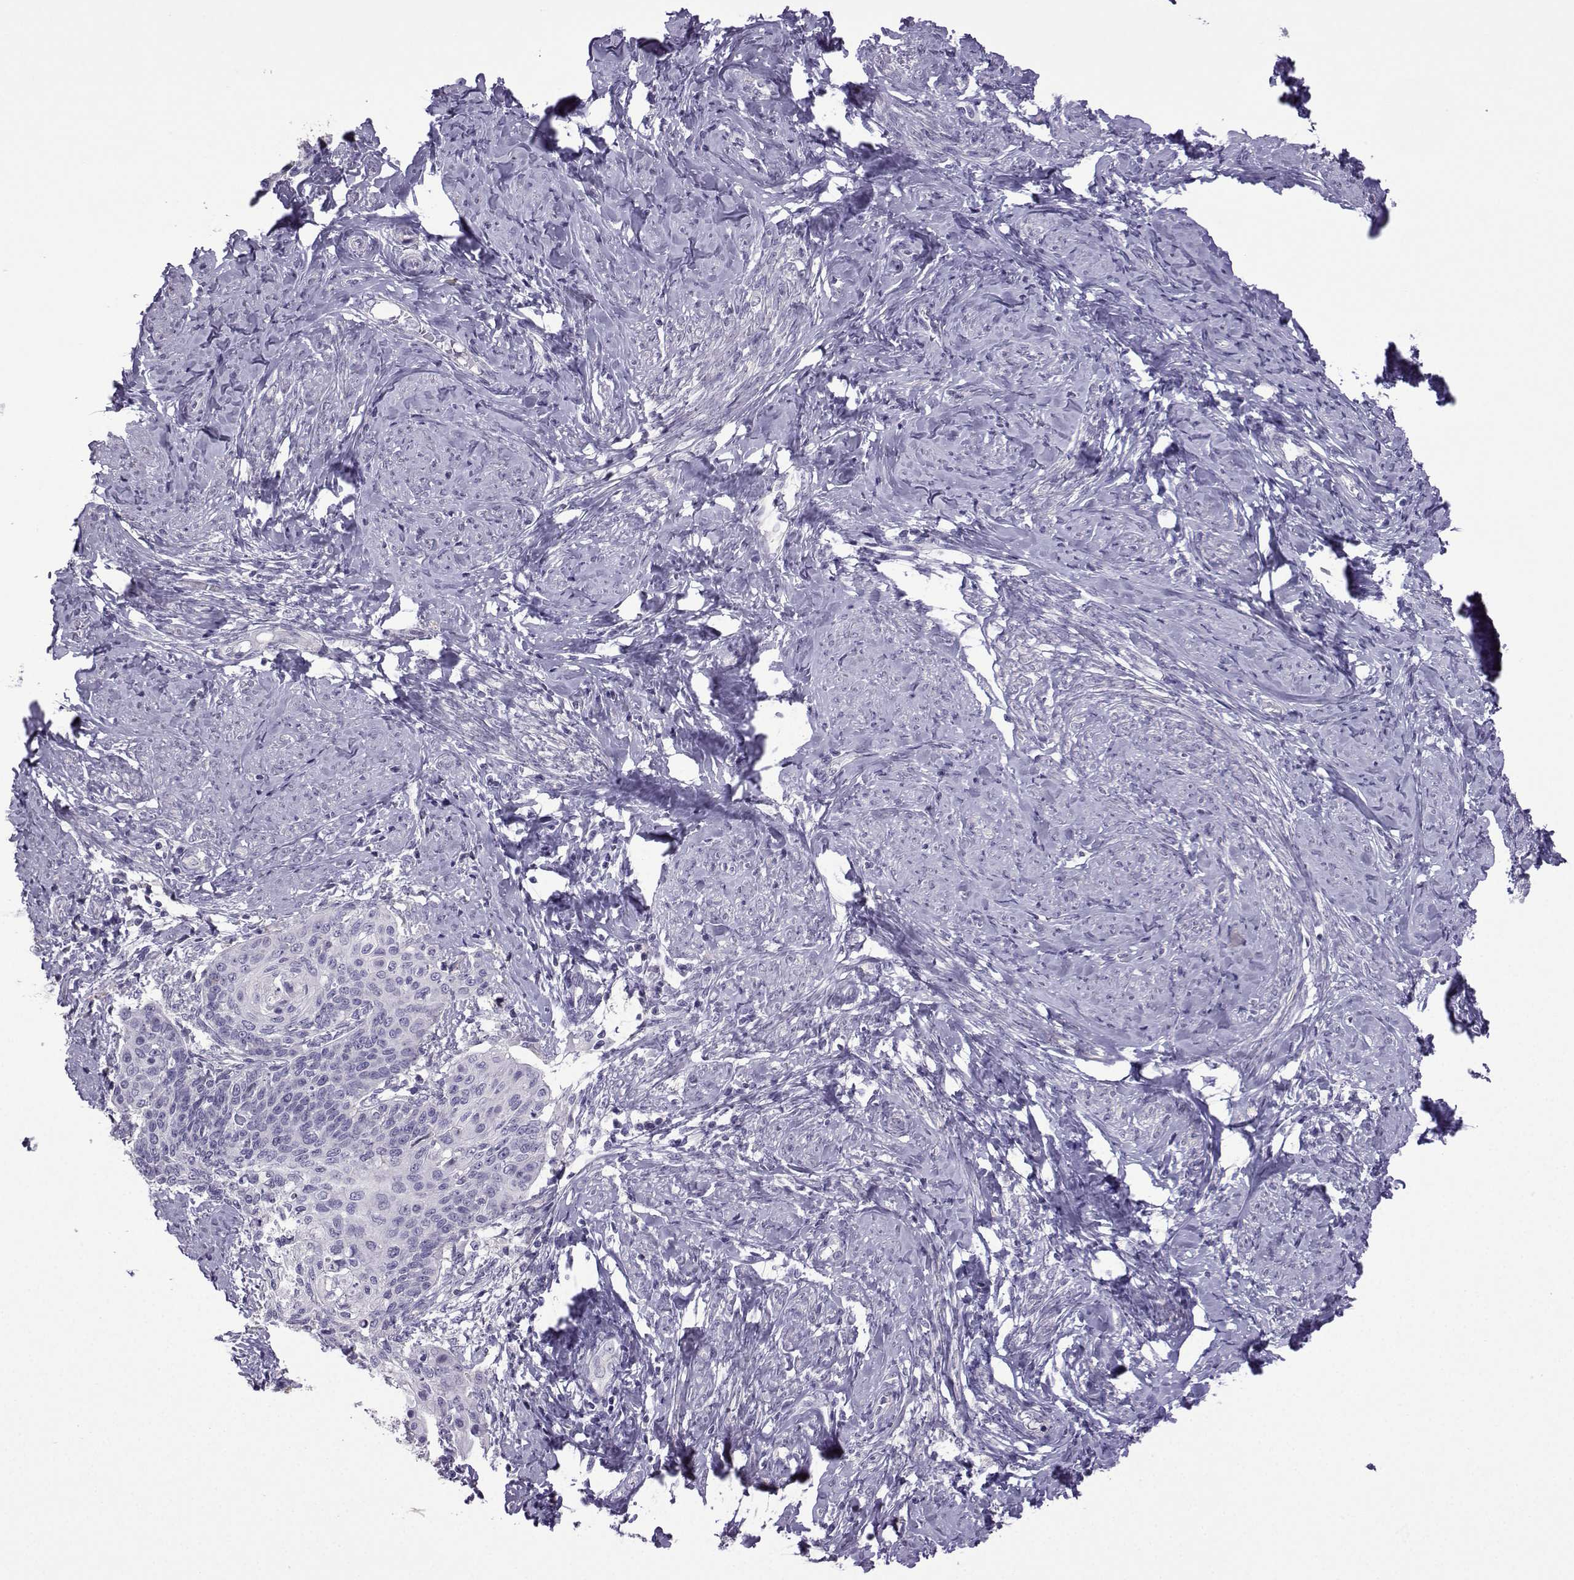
{"staining": {"intensity": "negative", "quantity": "none", "location": "none"}, "tissue": "cervical cancer", "cell_type": "Tumor cells", "image_type": "cancer", "snomed": [{"axis": "morphology", "description": "Normal tissue, NOS"}, {"axis": "morphology", "description": "Squamous cell carcinoma, NOS"}, {"axis": "topography", "description": "Cervix"}], "caption": "A micrograph of human cervical squamous cell carcinoma is negative for staining in tumor cells.", "gene": "CFAP70", "patient": {"sex": "female", "age": 39}}